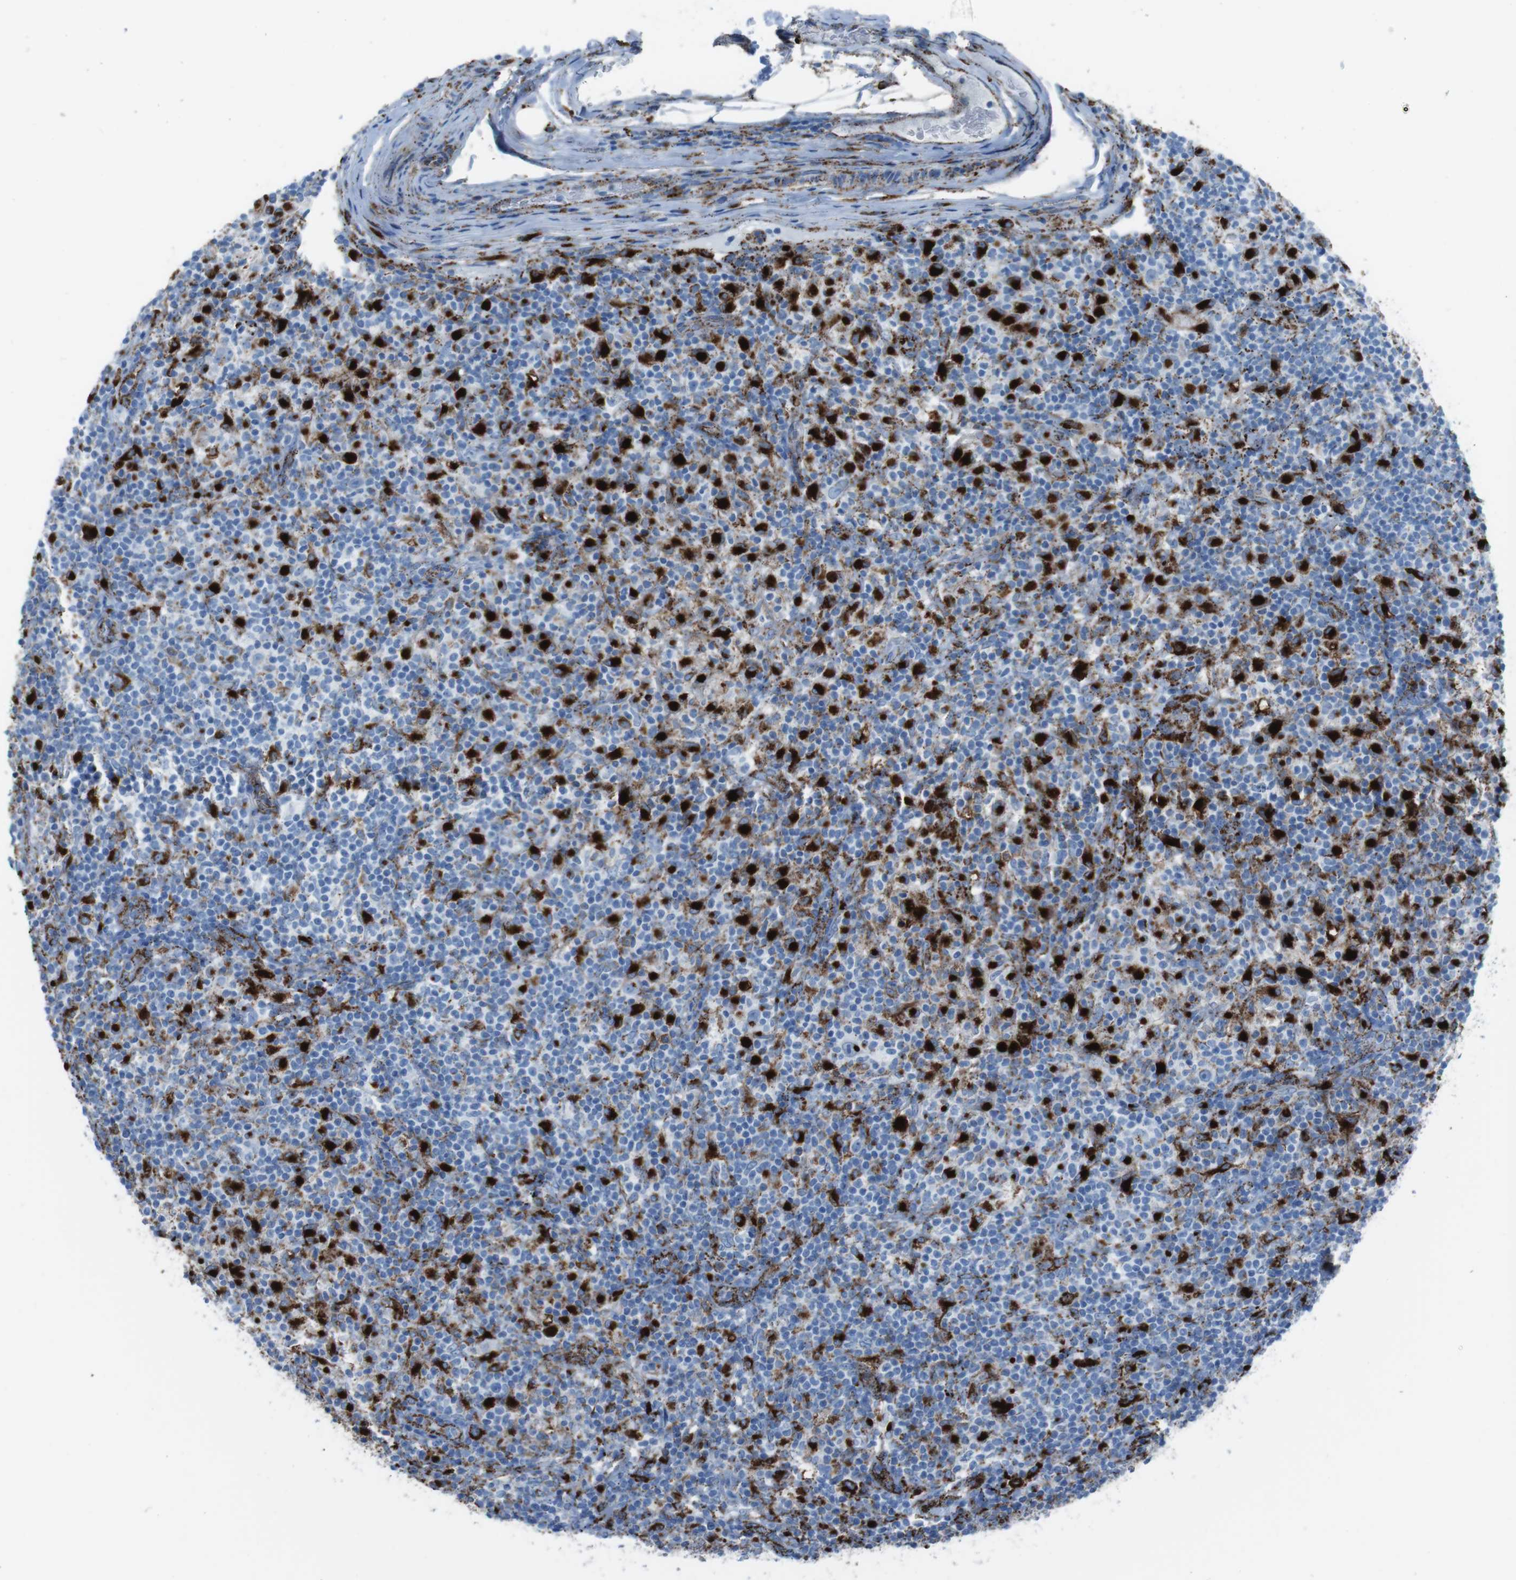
{"staining": {"intensity": "strong", "quantity": "<25%", "location": "cytoplasmic/membranous"}, "tissue": "lymphoma", "cell_type": "Tumor cells", "image_type": "cancer", "snomed": [{"axis": "morphology", "description": "Hodgkin's disease, NOS"}, {"axis": "topography", "description": "Lymph node"}], "caption": "This histopathology image reveals Hodgkin's disease stained with immunohistochemistry (IHC) to label a protein in brown. The cytoplasmic/membranous of tumor cells show strong positivity for the protein. Nuclei are counter-stained blue.", "gene": "SCARB2", "patient": {"sex": "male", "age": 70}}